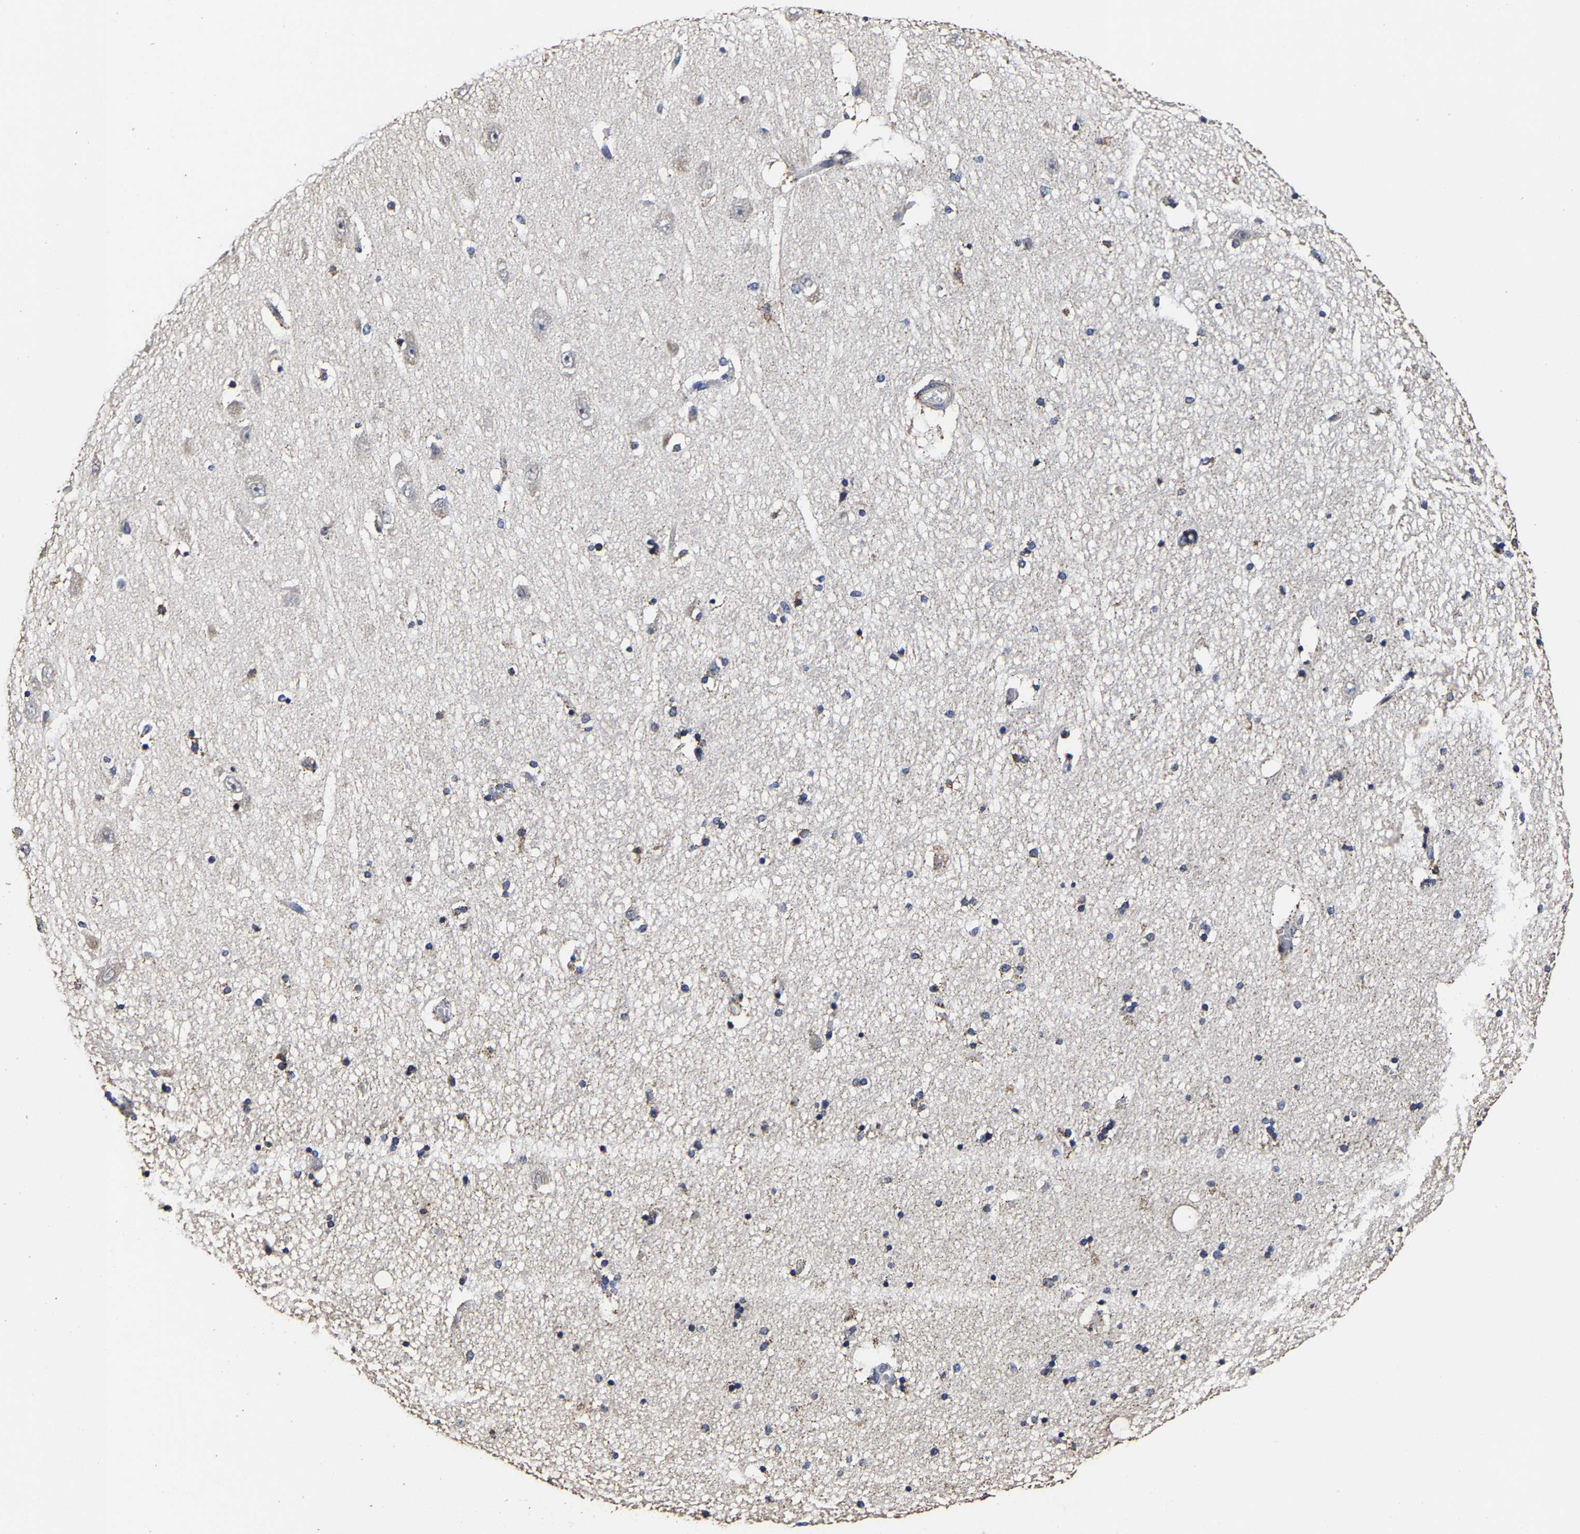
{"staining": {"intensity": "moderate", "quantity": "<25%", "location": "cytoplasmic/membranous"}, "tissue": "hippocampus", "cell_type": "Glial cells", "image_type": "normal", "snomed": [{"axis": "morphology", "description": "Normal tissue, NOS"}, {"axis": "topography", "description": "Hippocampus"}], "caption": "Immunohistochemistry of normal hippocampus exhibits low levels of moderate cytoplasmic/membranous expression in about <25% of glial cells. The staining was performed using DAB (3,3'-diaminobenzidine), with brown indicating positive protein expression. Nuclei are stained blue with hematoxylin.", "gene": "AASS", "patient": {"sex": "female", "age": 54}}